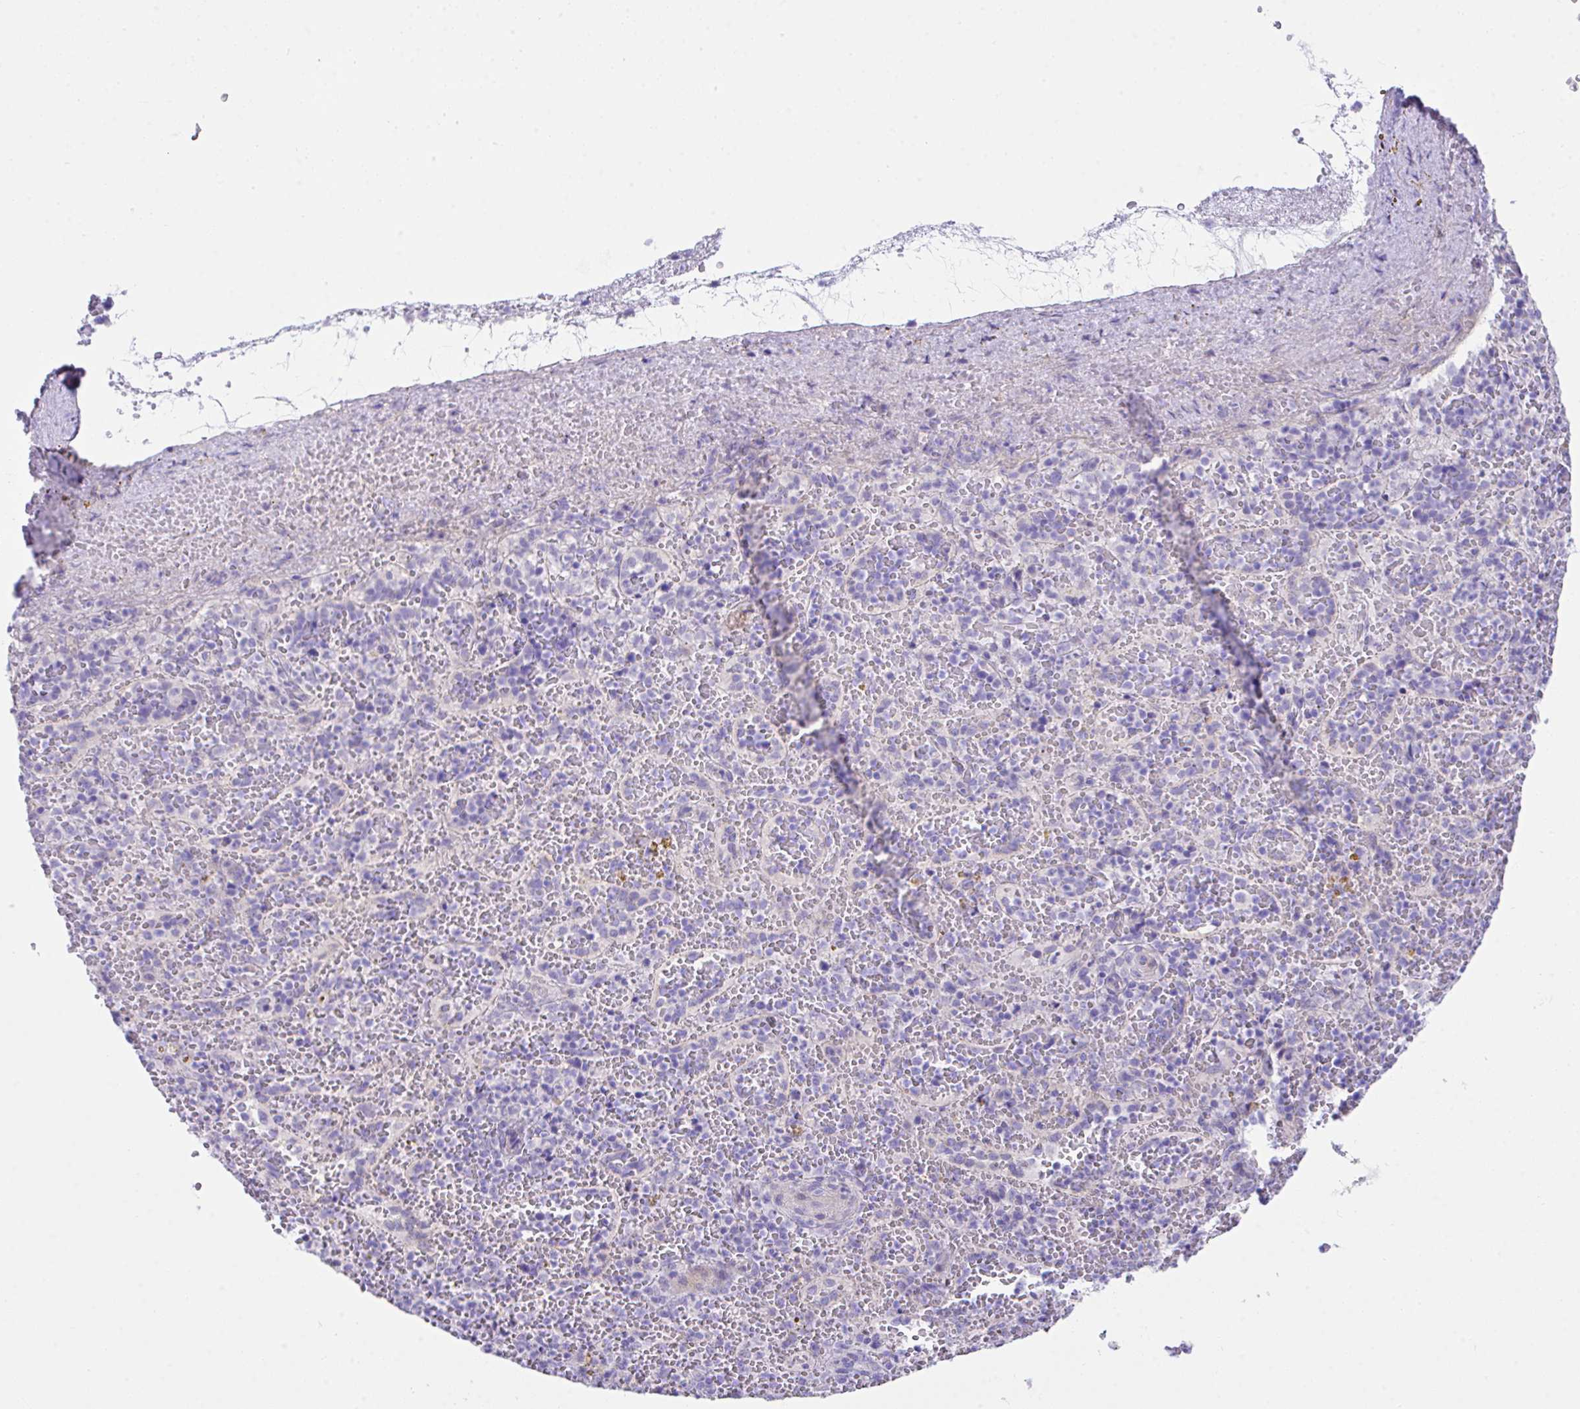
{"staining": {"intensity": "negative", "quantity": "none", "location": "none"}, "tissue": "spleen", "cell_type": "Cells in red pulp", "image_type": "normal", "snomed": [{"axis": "morphology", "description": "Normal tissue, NOS"}, {"axis": "topography", "description": "Spleen"}], "caption": "A high-resolution photomicrograph shows immunohistochemistry (IHC) staining of benign spleen, which reveals no significant staining in cells in red pulp.", "gene": "SLC16A6", "patient": {"sex": "female", "age": 50}}